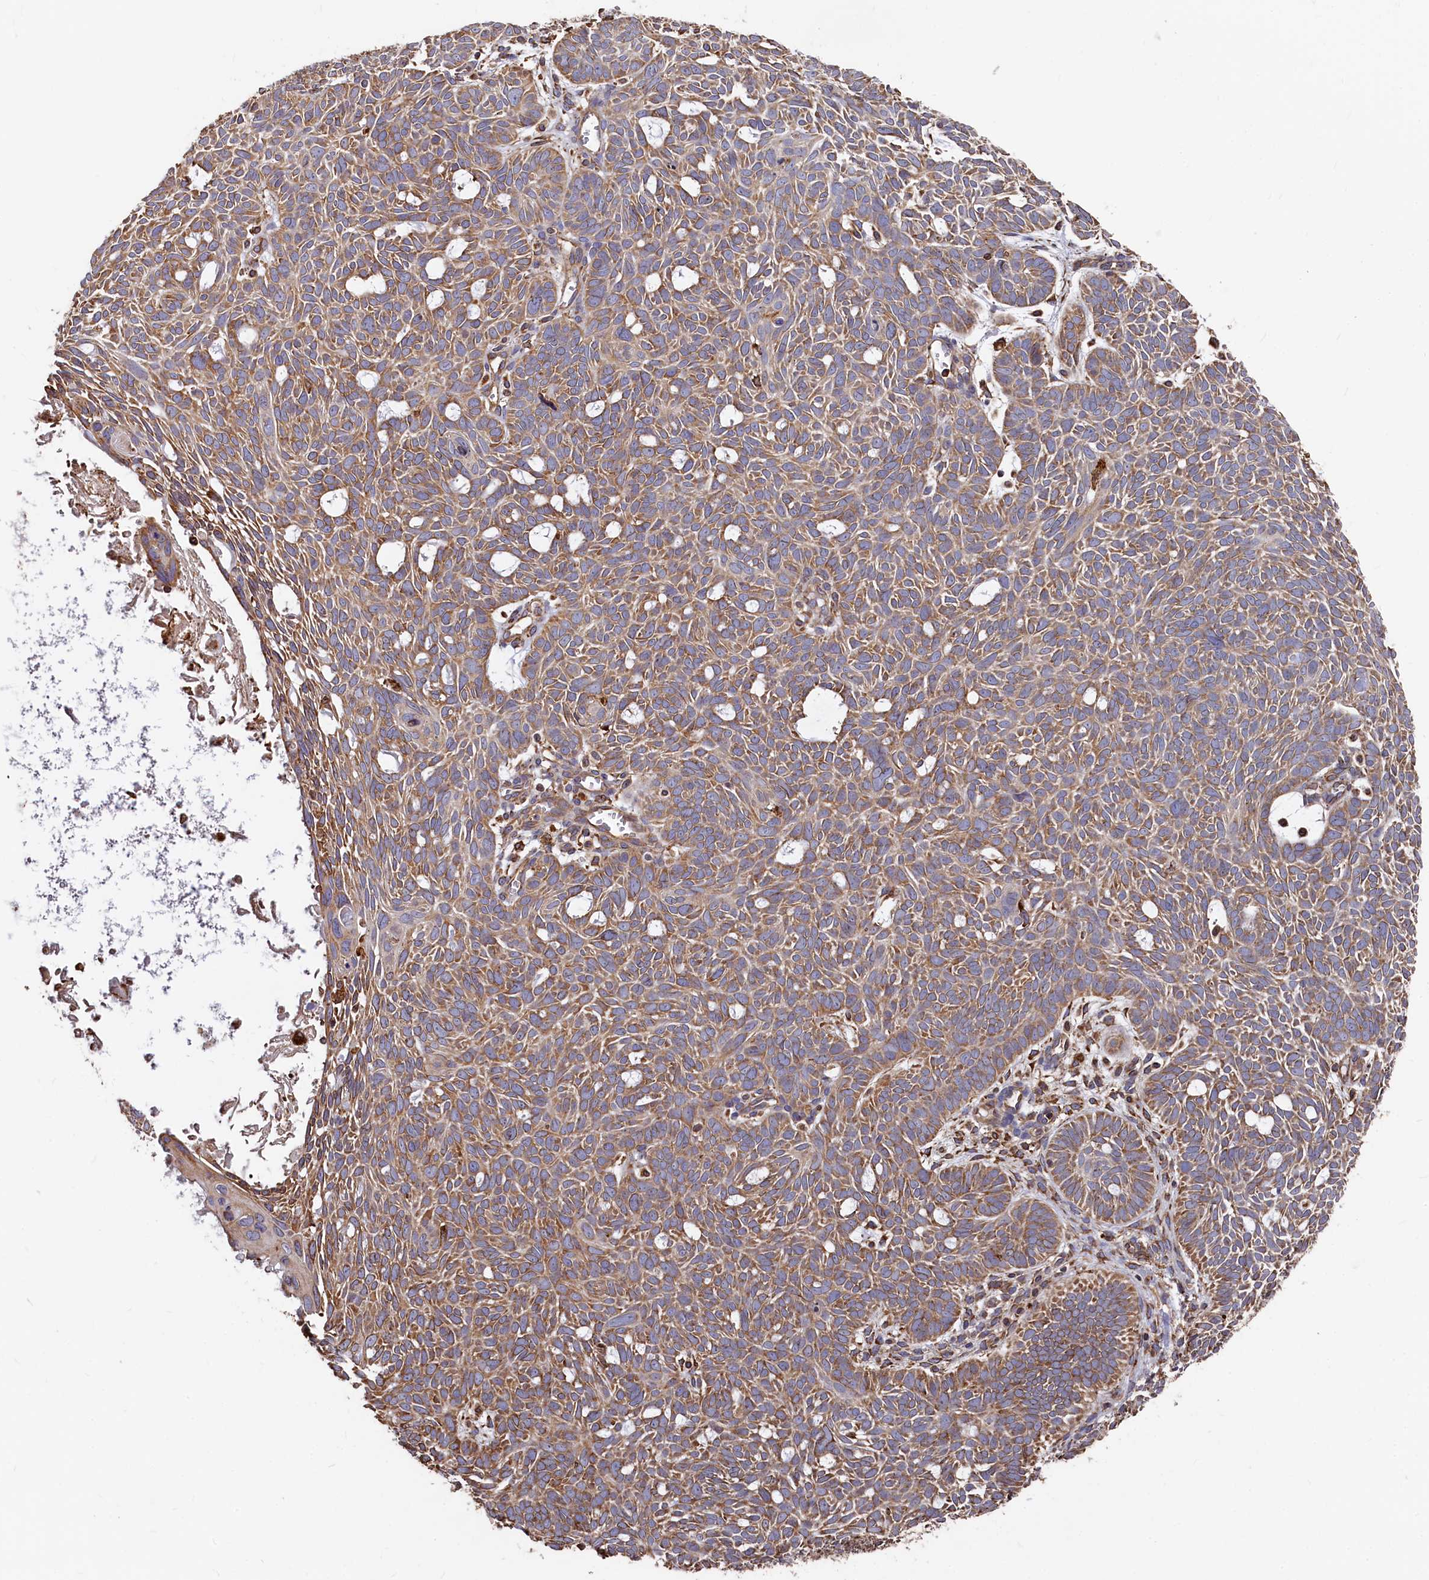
{"staining": {"intensity": "moderate", "quantity": ">75%", "location": "cytoplasmic/membranous"}, "tissue": "skin cancer", "cell_type": "Tumor cells", "image_type": "cancer", "snomed": [{"axis": "morphology", "description": "Basal cell carcinoma"}, {"axis": "topography", "description": "Skin"}], "caption": "Skin basal cell carcinoma stained with a protein marker displays moderate staining in tumor cells.", "gene": "NEURL1B", "patient": {"sex": "male", "age": 69}}